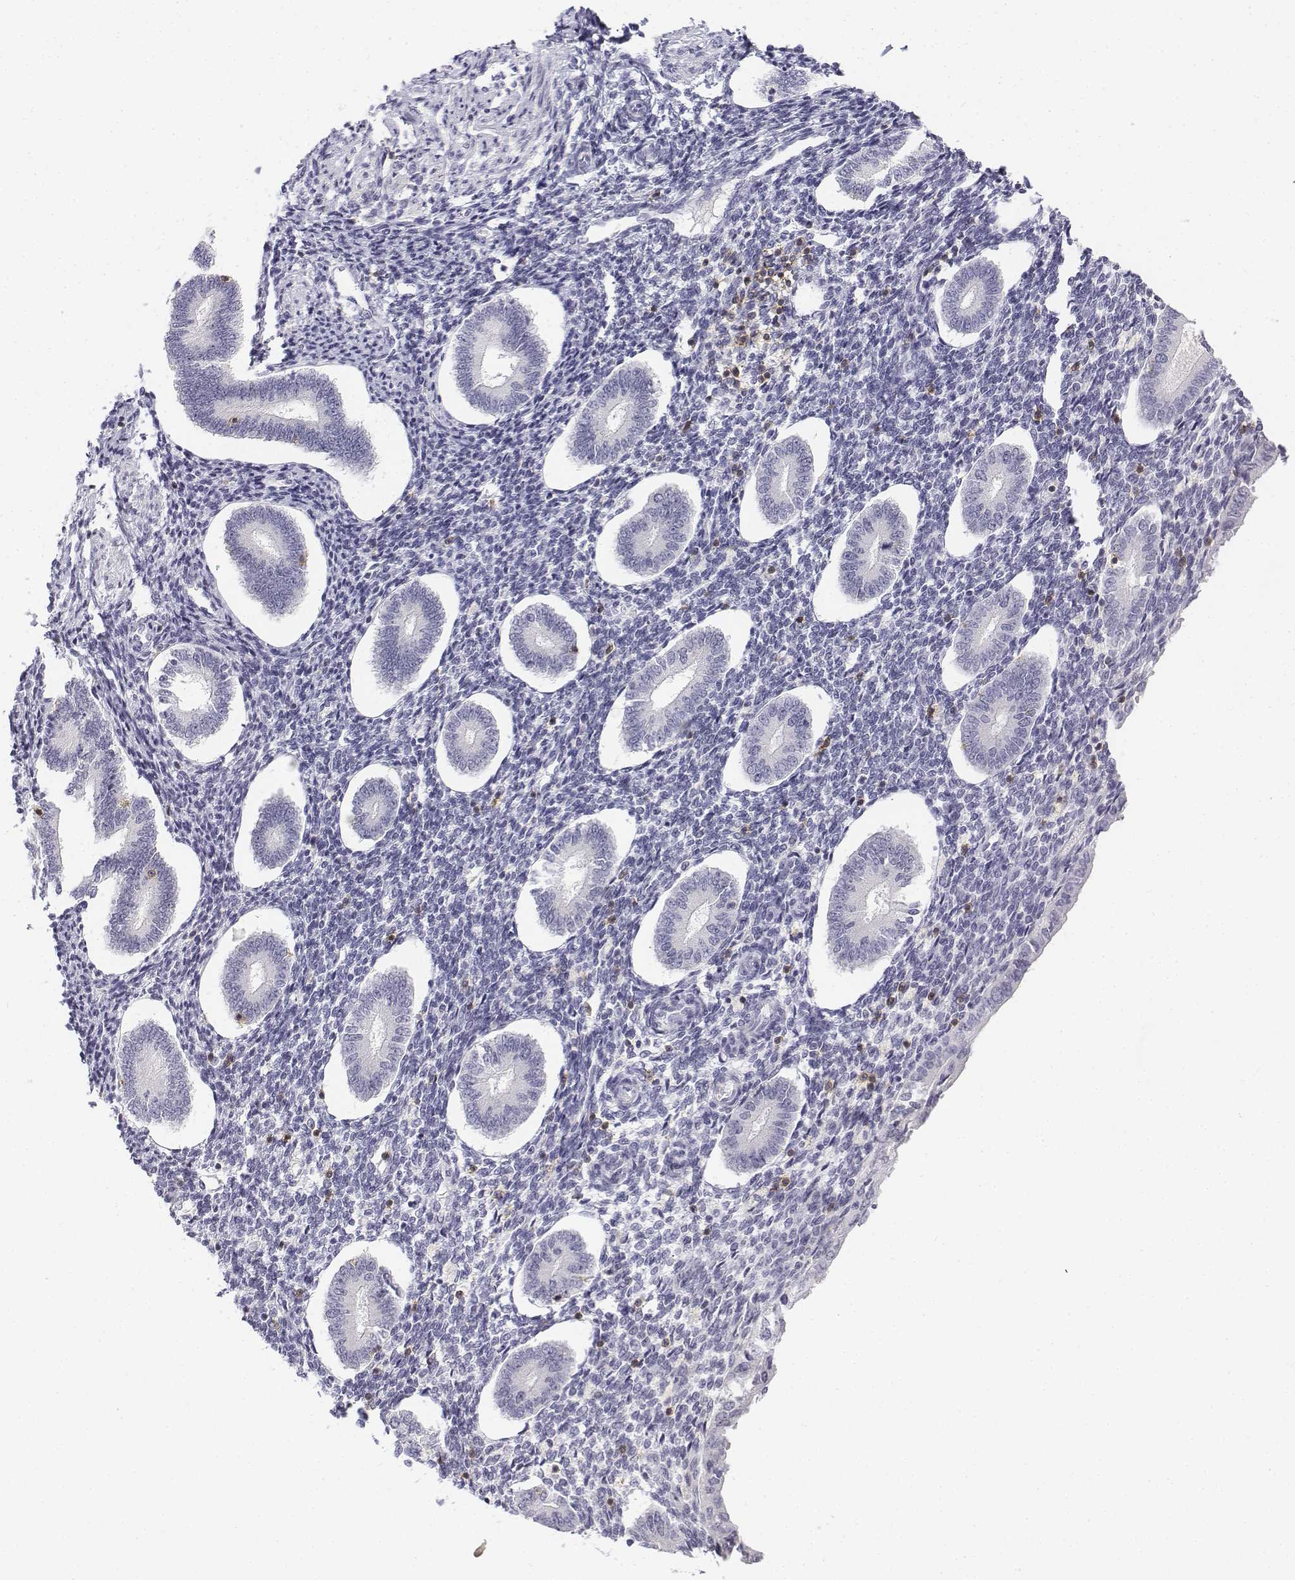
{"staining": {"intensity": "negative", "quantity": "none", "location": "none"}, "tissue": "endometrium", "cell_type": "Cells in endometrial stroma", "image_type": "normal", "snomed": [{"axis": "morphology", "description": "Normal tissue, NOS"}, {"axis": "topography", "description": "Endometrium"}], "caption": "IHC photomicrograph of benign endometrium: endometrium stained with DAB reveals no significant protein staining in cells in endometrial stroma.", "gene": "CD3E", "patient": {"sex": "female", "age": 40}}